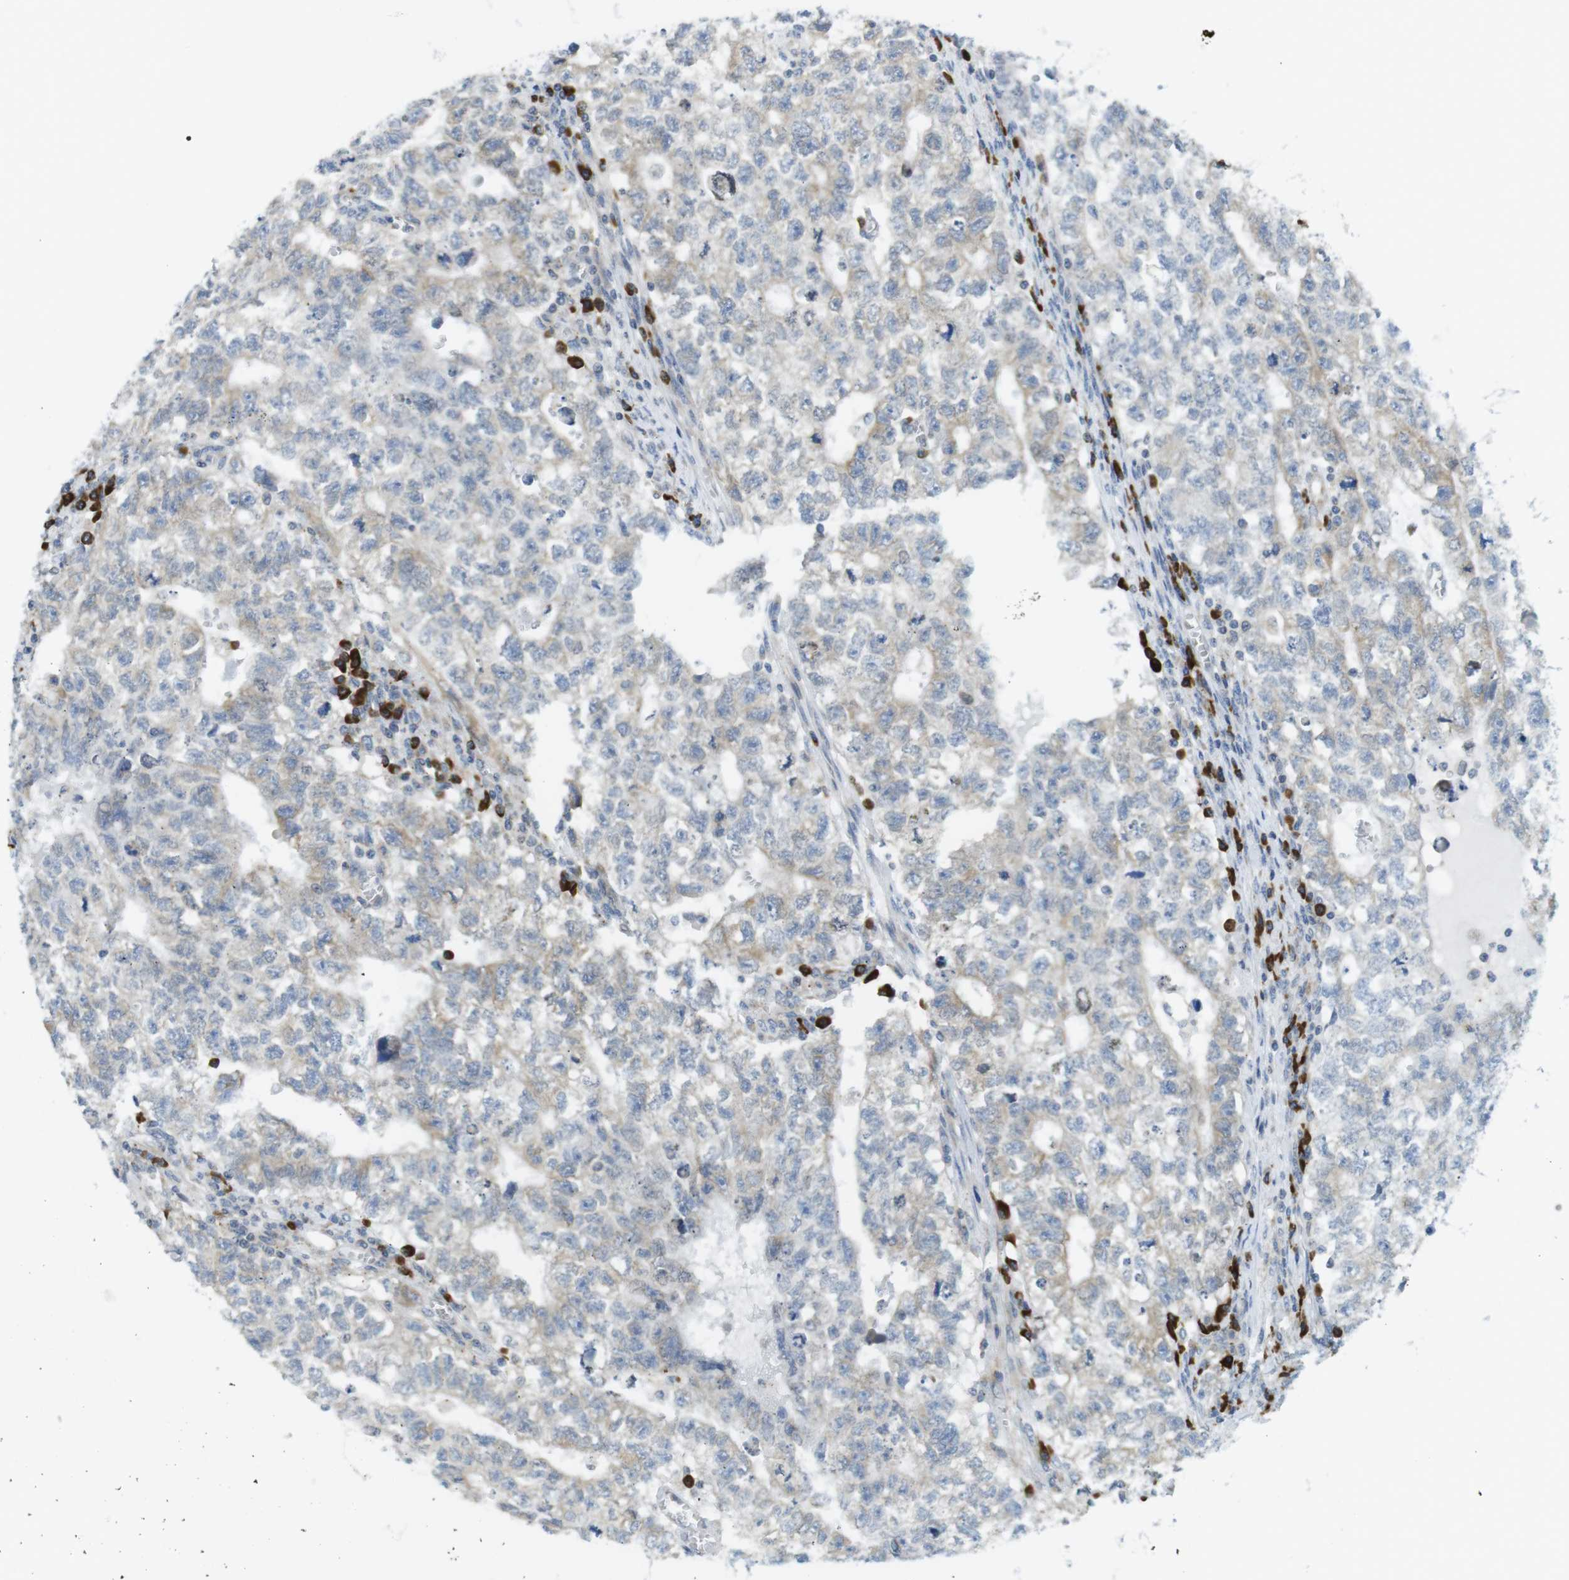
{"staining": {"intensity": "weak", "quantity": "25%-75%", "location": "cytoplasmic/membranous"}, "tissue": "testis cancer", "cell_type": "Tumor cells", "image_type": "cancer", "snomed": [{"axis": "morphology", "description": "Seminoma, NOS"}, {"axis": "morphology", "description": "Carcinoma, Embryonal, NOS"}, {"axis": "topography", "description": "Testis"}], "caption": "High-power microscopy captured an IHC micrograph of seminoma (testis), revealing weak cytoplasmic/membranous positivity in about 25%-75% of tumor cells. The staining is performed using DAB brown chromogen to label protein expression. The nuclei are counter-stained blue using hematoxylin.", "gene": "CLPTM1L", "patient": {"sex": "male", "age": 38}}